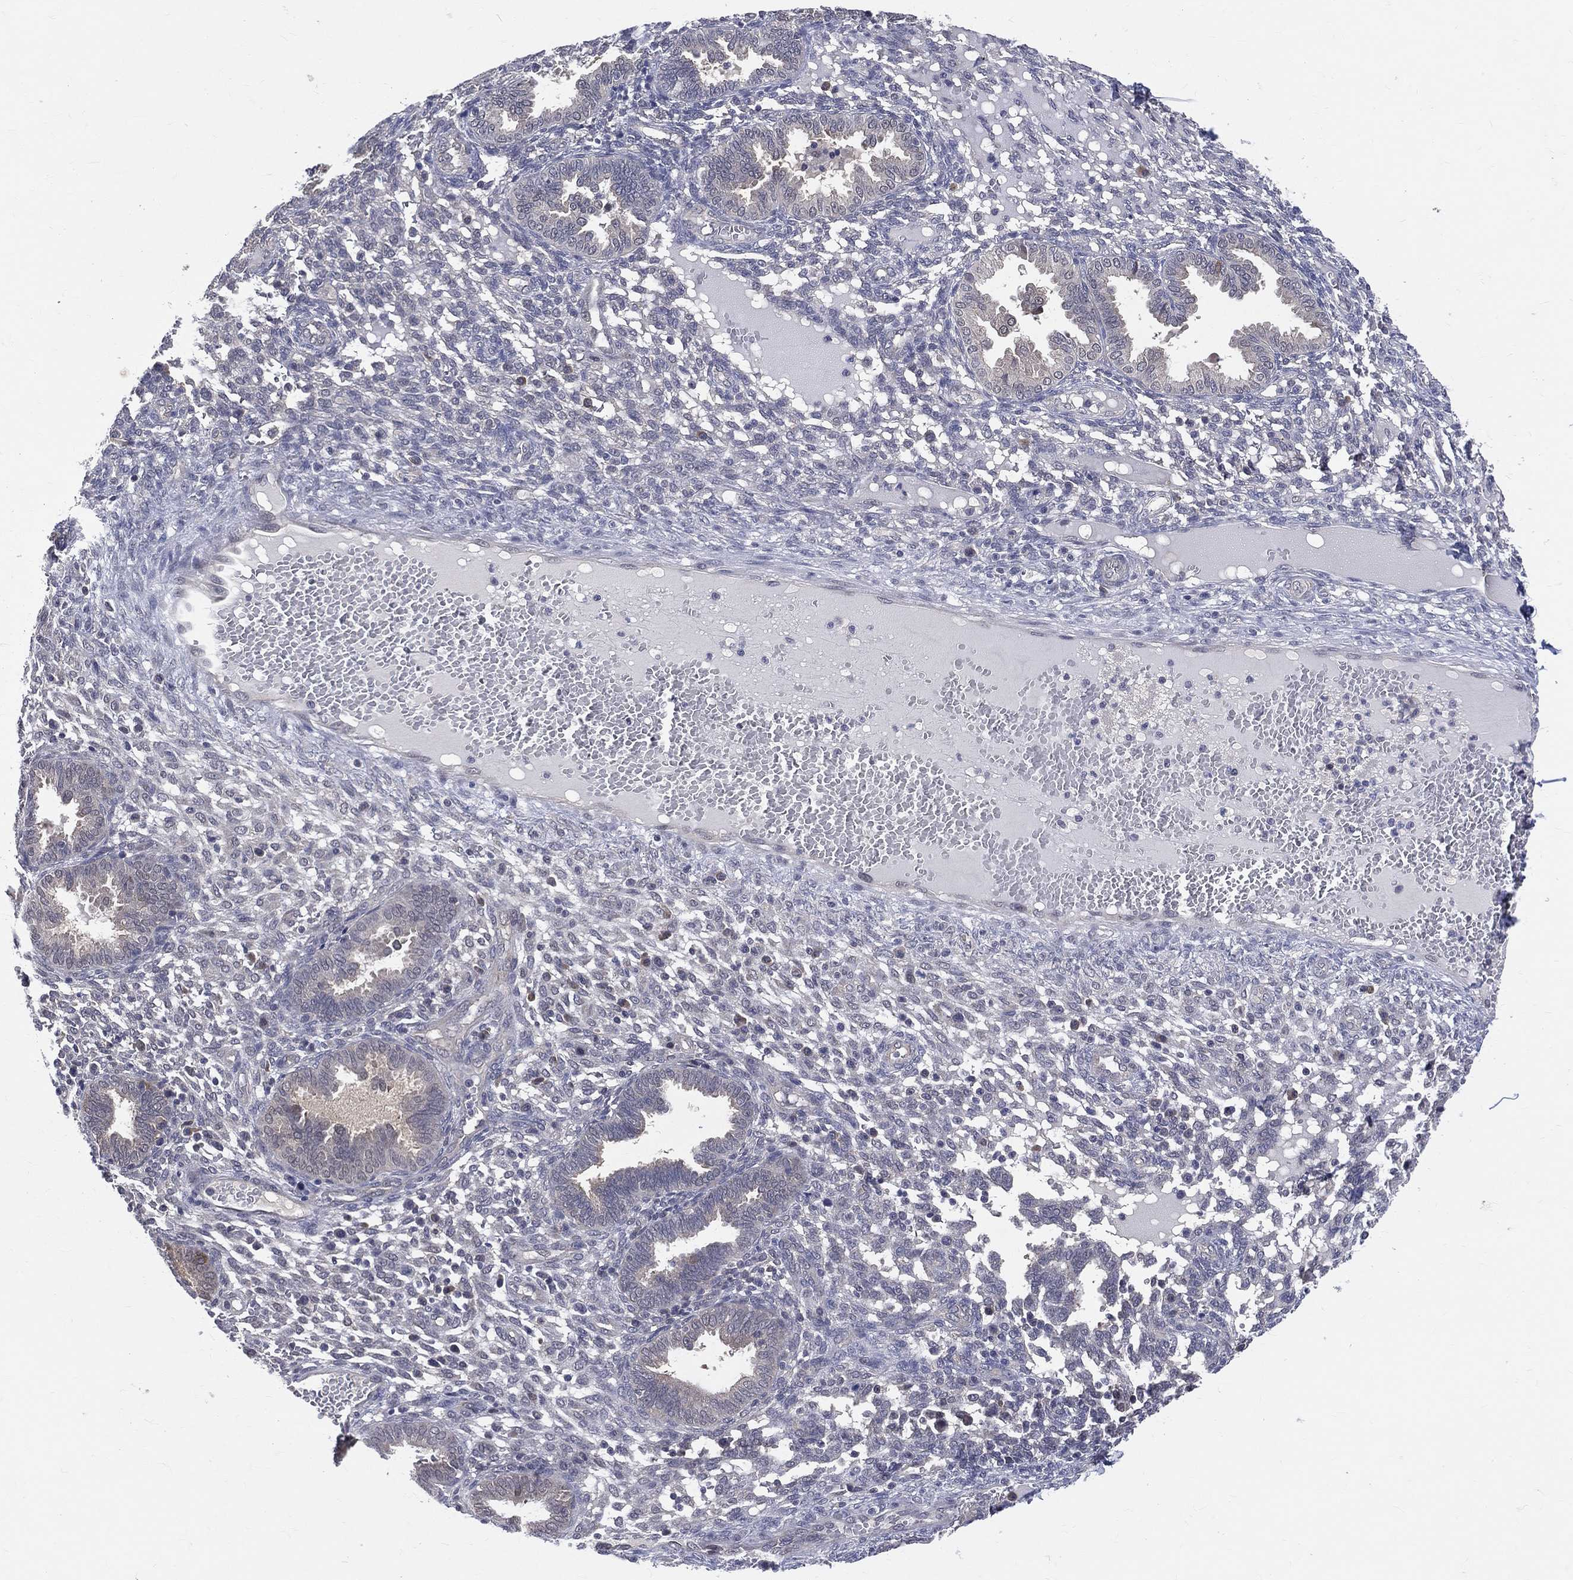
{"staining": {"intensity": "negative", "quantity": "none", "location": "none"}, "tissue": "endometrium", "cell_type": "Cells in endometrial stroma", "image_type": "normal", "snomed": [{"axis": "morphology", "description": "Normal tissue, NOS"}, {"axis": "topography", "description": "Endometrium"}], "caption": "This is a histopathology image of immunohistochemistry (IHC) staining of unremarkable endometrium, which shows no positivity in cells in endometrial stroma.", "gene": "DLG4", "patient": {"sex": "female", "age": 42}}